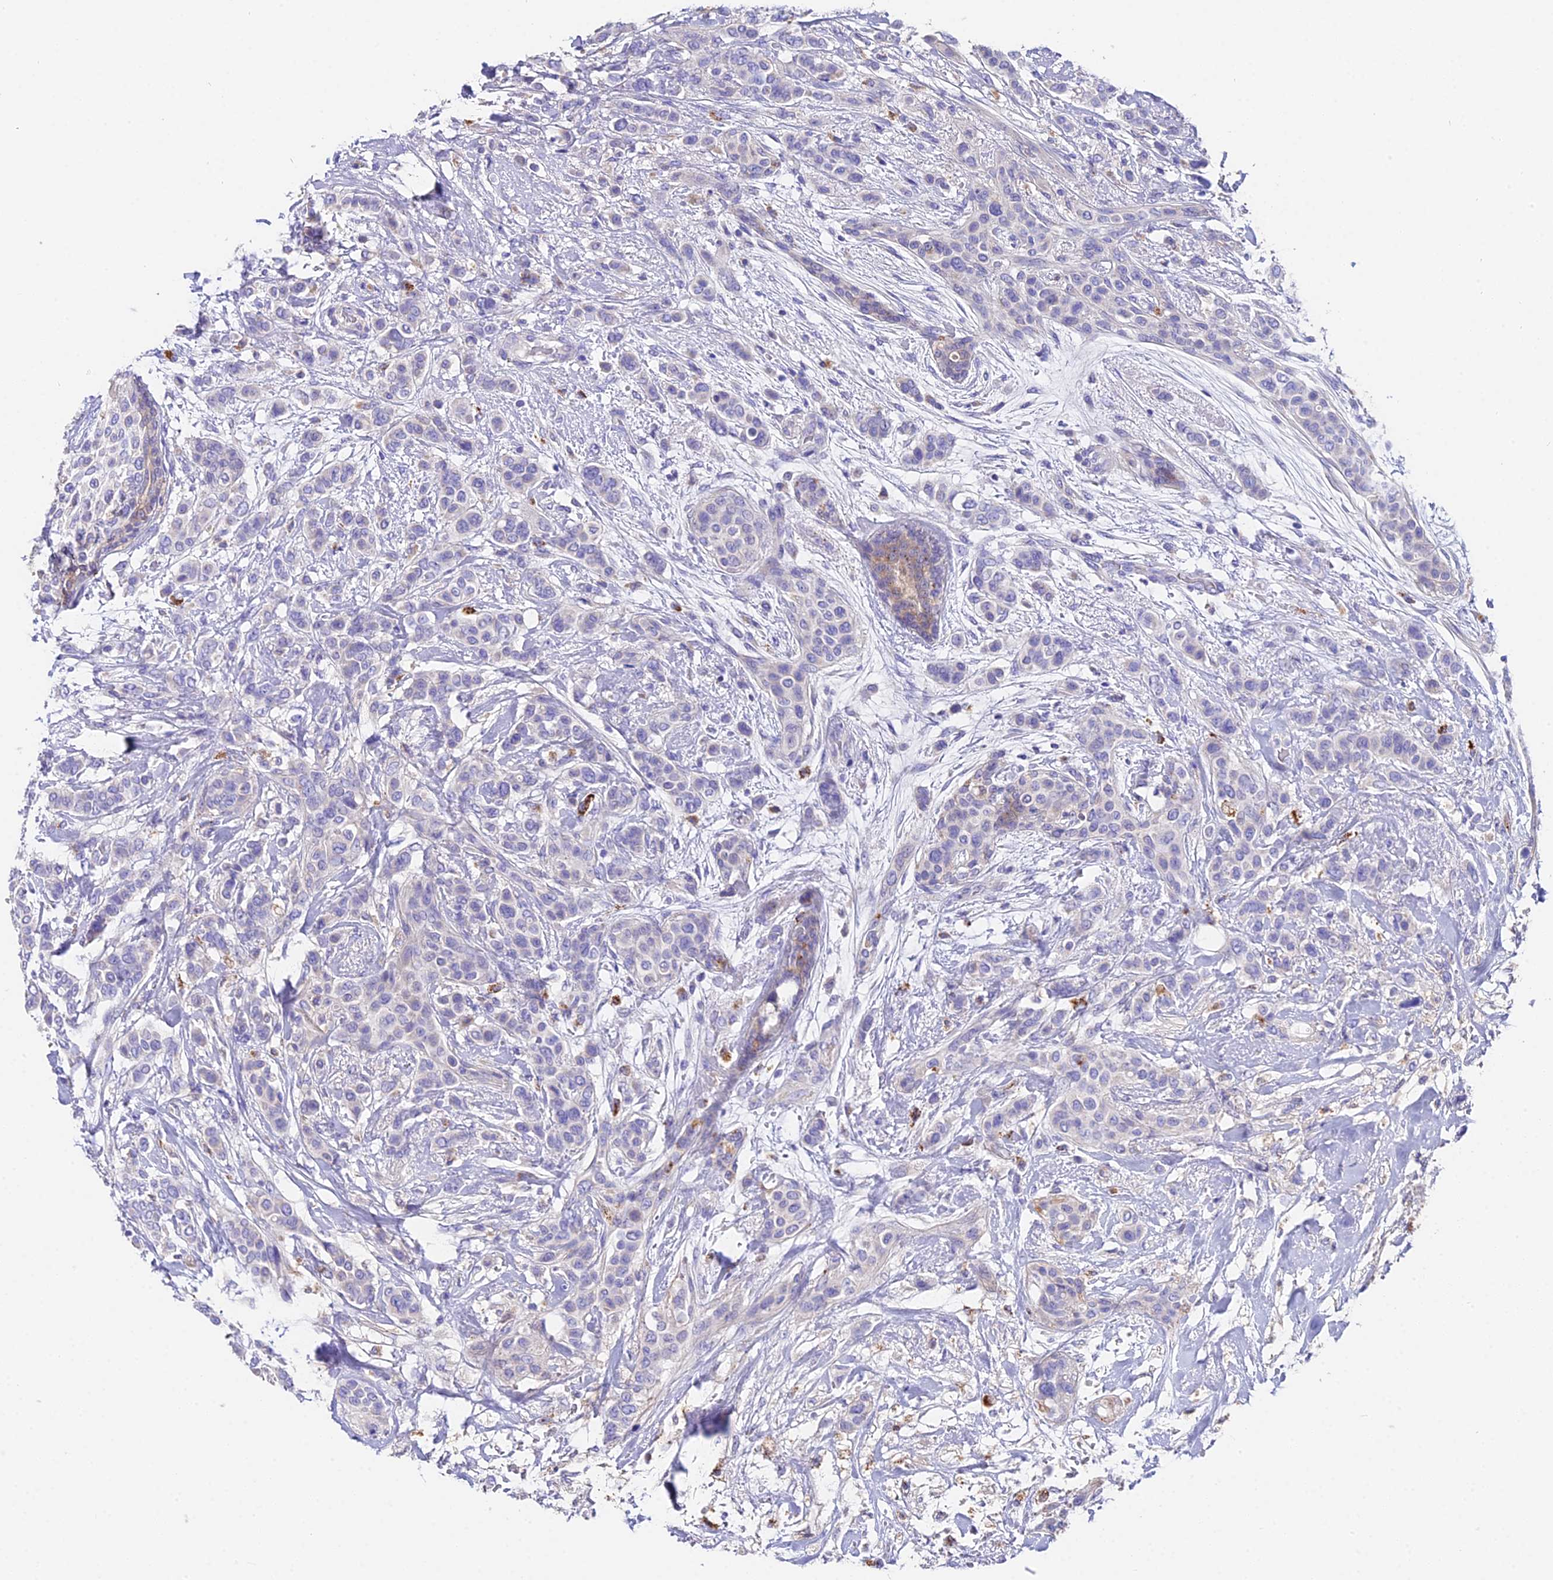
{"staining": {"intensity": "negative", "quantity": "none", "location": "none"}, "tissue": "breast cancer", "cell_type": "Tumor cells", "image_type": "cancer", "snomed": [{"axis": "morphology", "description": "Lobular carcinoma"}, {"axis": "topography", "description": "Breast"}], "caption": "Micrograph shows no protein expression in tumor cells of breast cancer (lobular carcinoma) tissue.", "gene": "LYPD6", "patient": {"sex": "female", "age": 51}}